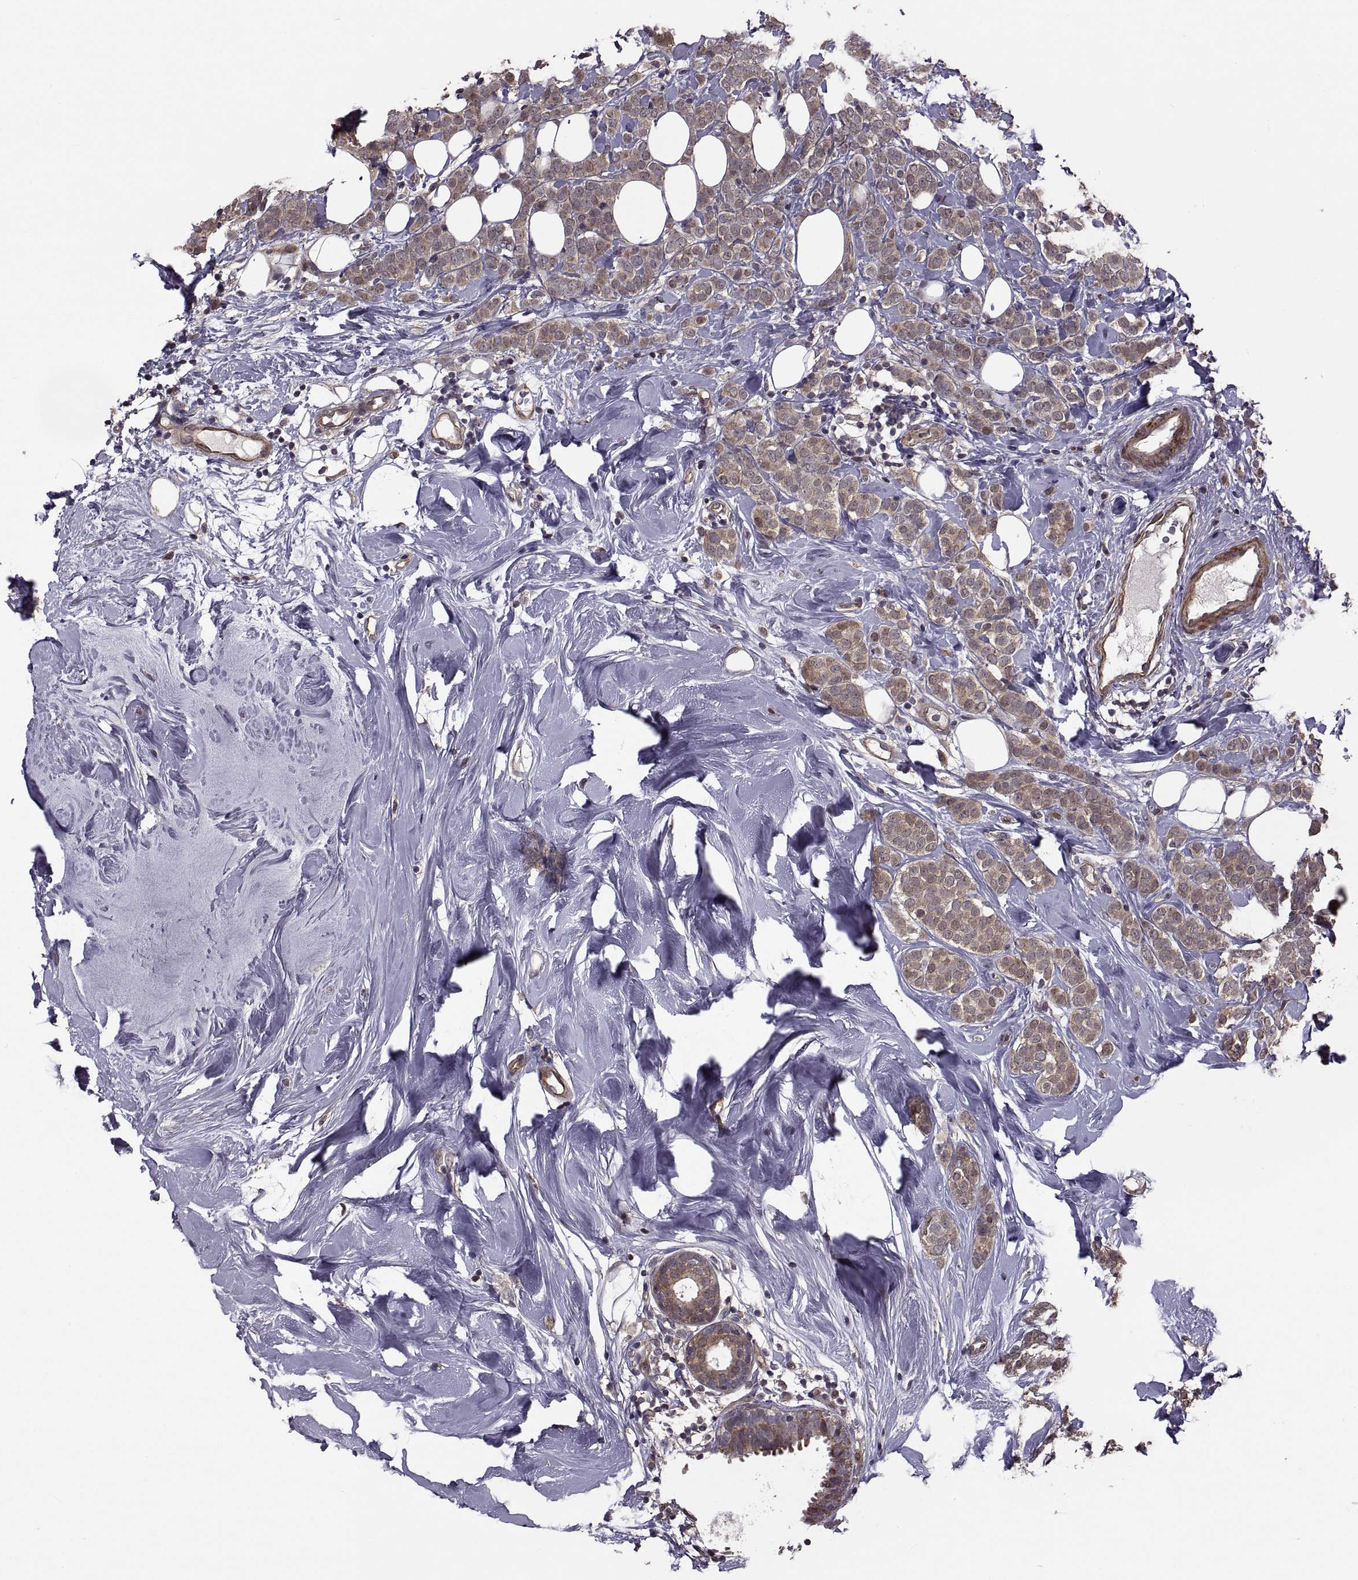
{"staining": {"intensity": "moderate", "quantity": "25%-75%", "location": "cytoplasmic/membranous"}, "tissue": "breast cancer", "cell_type": "Tumor cells", "image_type": "cancer", "snomed": [{"axis": "morphology", "description": "Lobular carcinoma"}, {"axis": "topography", "description": "Breast"}], "caption": "Immunohistochemistry histopathology image of breast cancer stained for a protein (brown), which shows medium levels of moderate cytoplasmic/membranous expression in about 25%-75% of tumor cells.", "gene": "PMM2", "patient": {"sex": "female", "age": 49}}